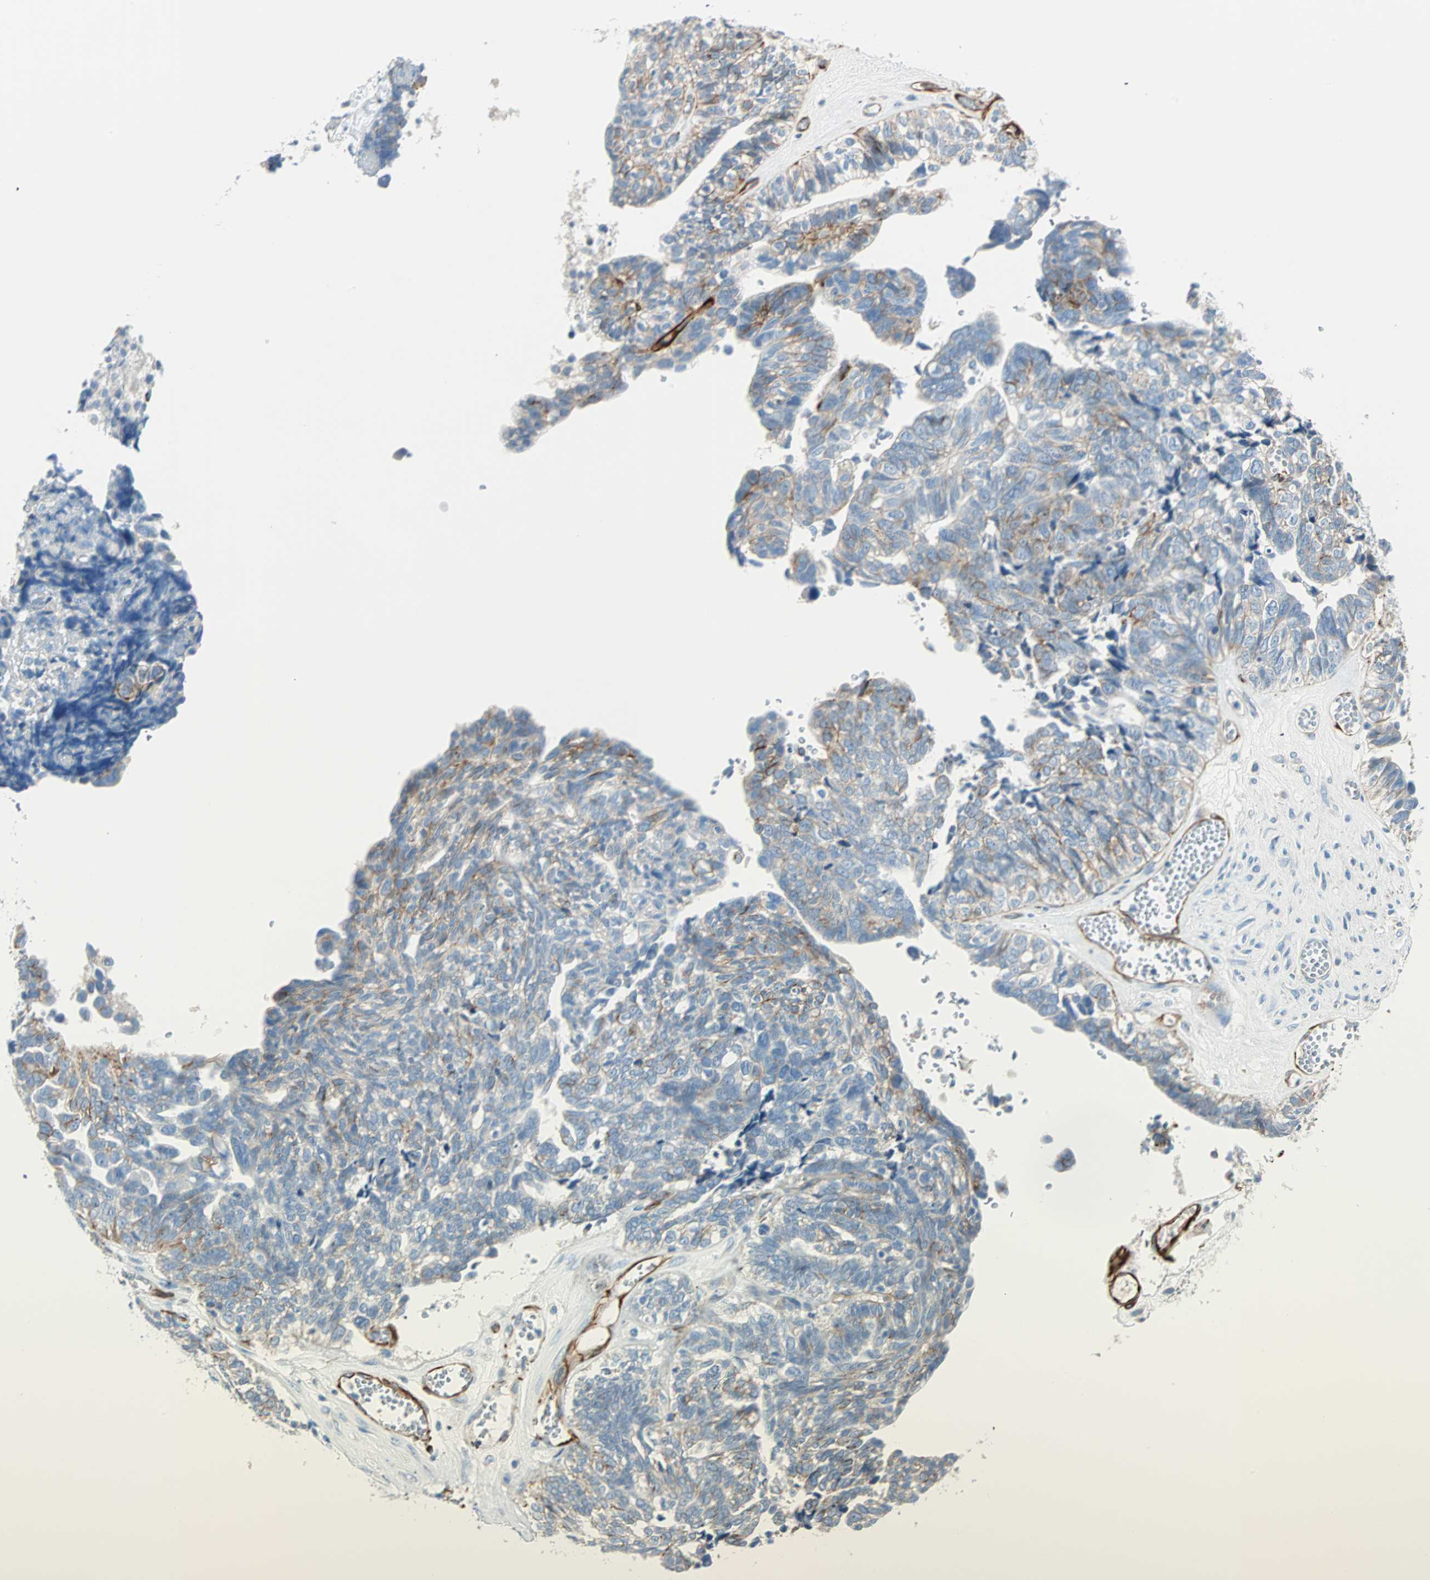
{"staining": {"intensity": "moderate", "quantity": "<25%", "location": "cytoplasmic/membranous"}, "tissue": "ovarian cancer", "cell_type": "Tumor cells", "image_type": "cancer", "snomed": [{"axis": "morphology", "description": "Cystadenocarcinoma, serous, NOS"}, {"axis": "topography", "description": "Ovary"}], "caption": "Tumor cells demonstrate moderate cytoplasmic/membranous staining in approximately <25% of cells in ovarian cancer (serous cystadenocarcinoma).", "gene": "NES", "patient": {"sex": "female", "age": 79}}